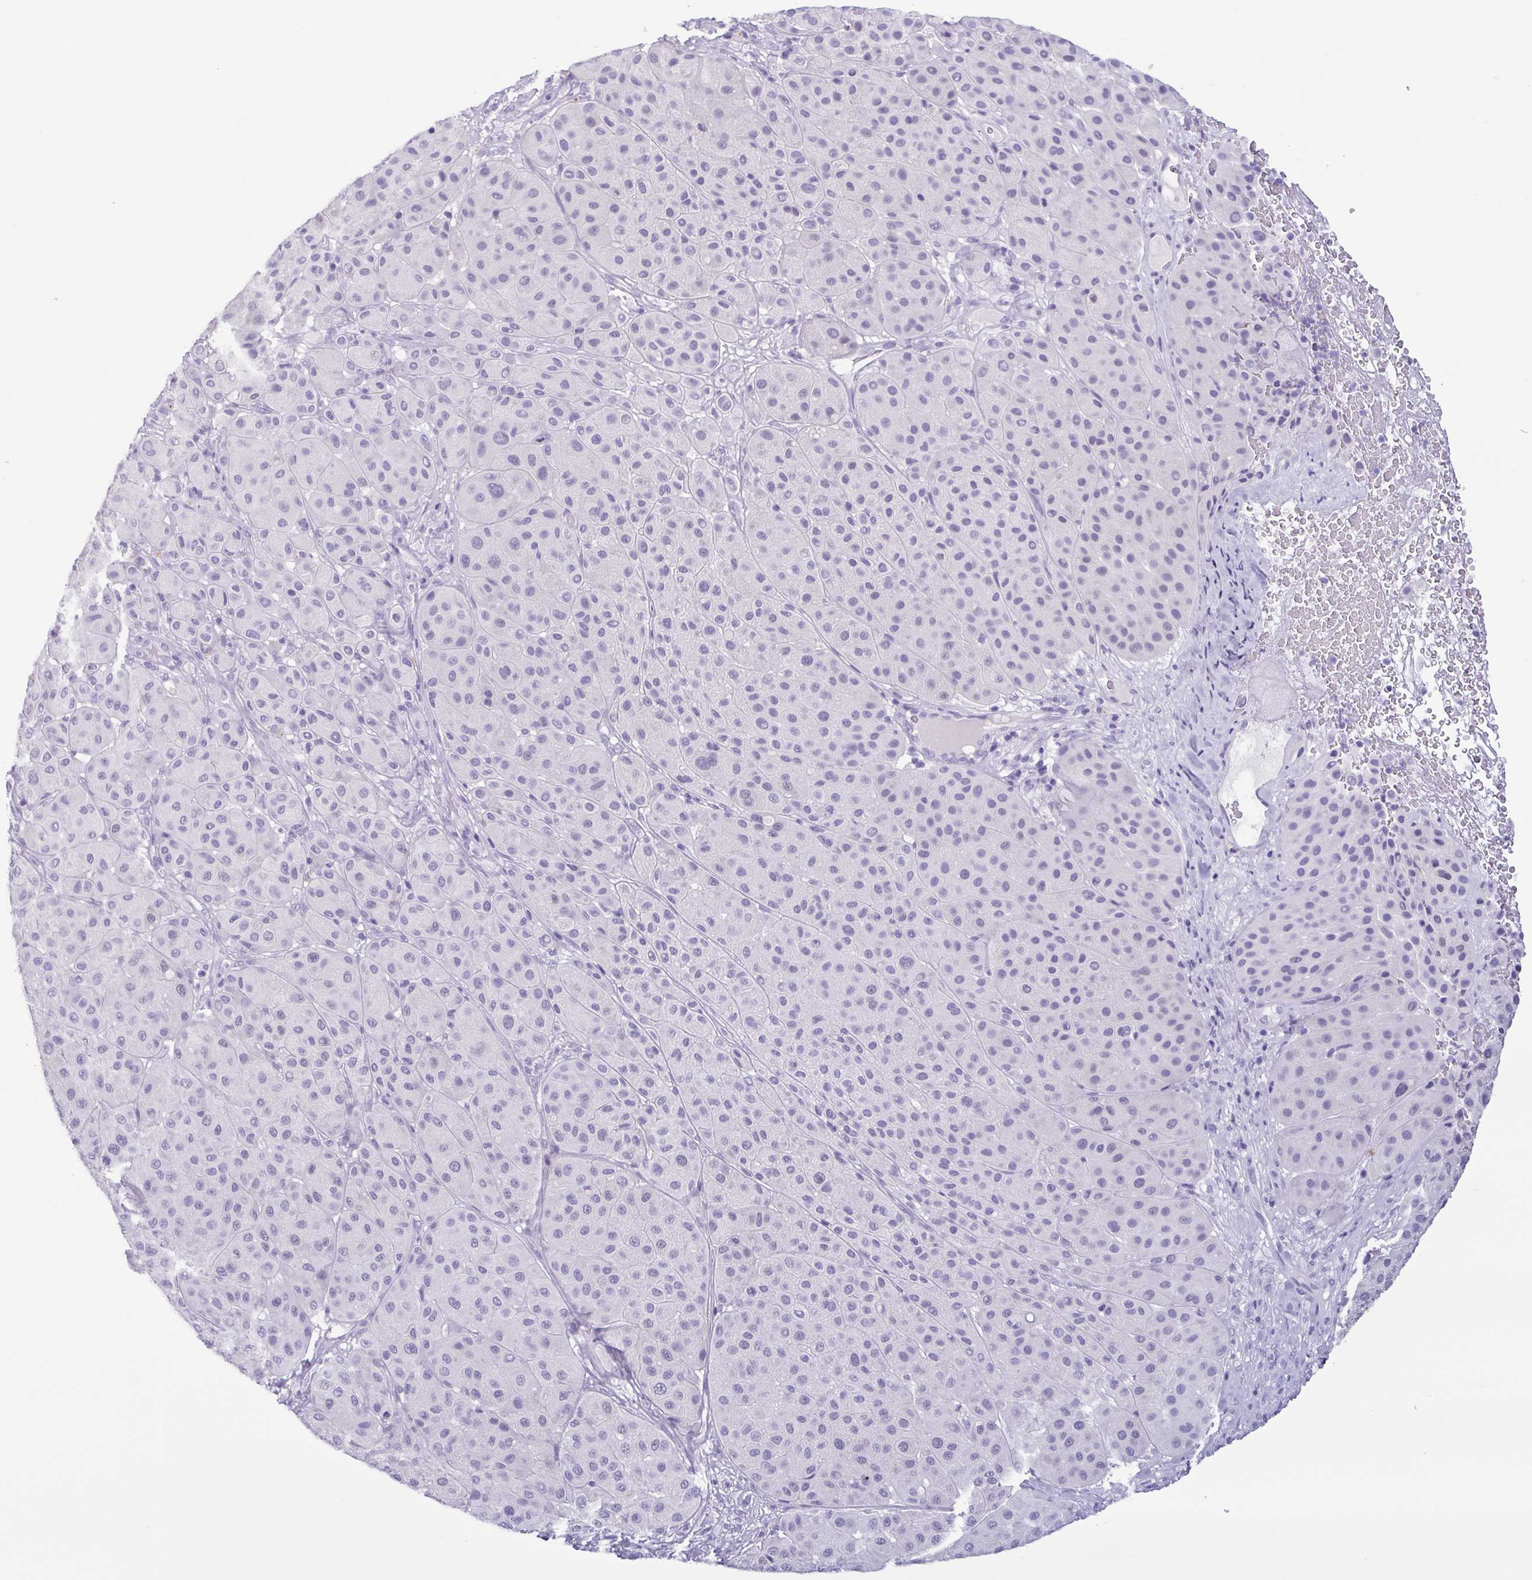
{"staining": {"intensity": "negative", "quantity": "none", "location": "none"}, "tissue": "melanoma", "cell_type": "Tumor cells", "image_type": "cancer", "snomed": [{"axis": "morphology", "description": "Malignant melanoma, Metastatic site"}, {"axis": "topography", "description": "Smooth muscle"}], "caption": "Tumor cells show no significant positivity in malignant melanoma (metastatic site).", "gene": "LTF", "patient": {"sex": "male", "age": 41}}